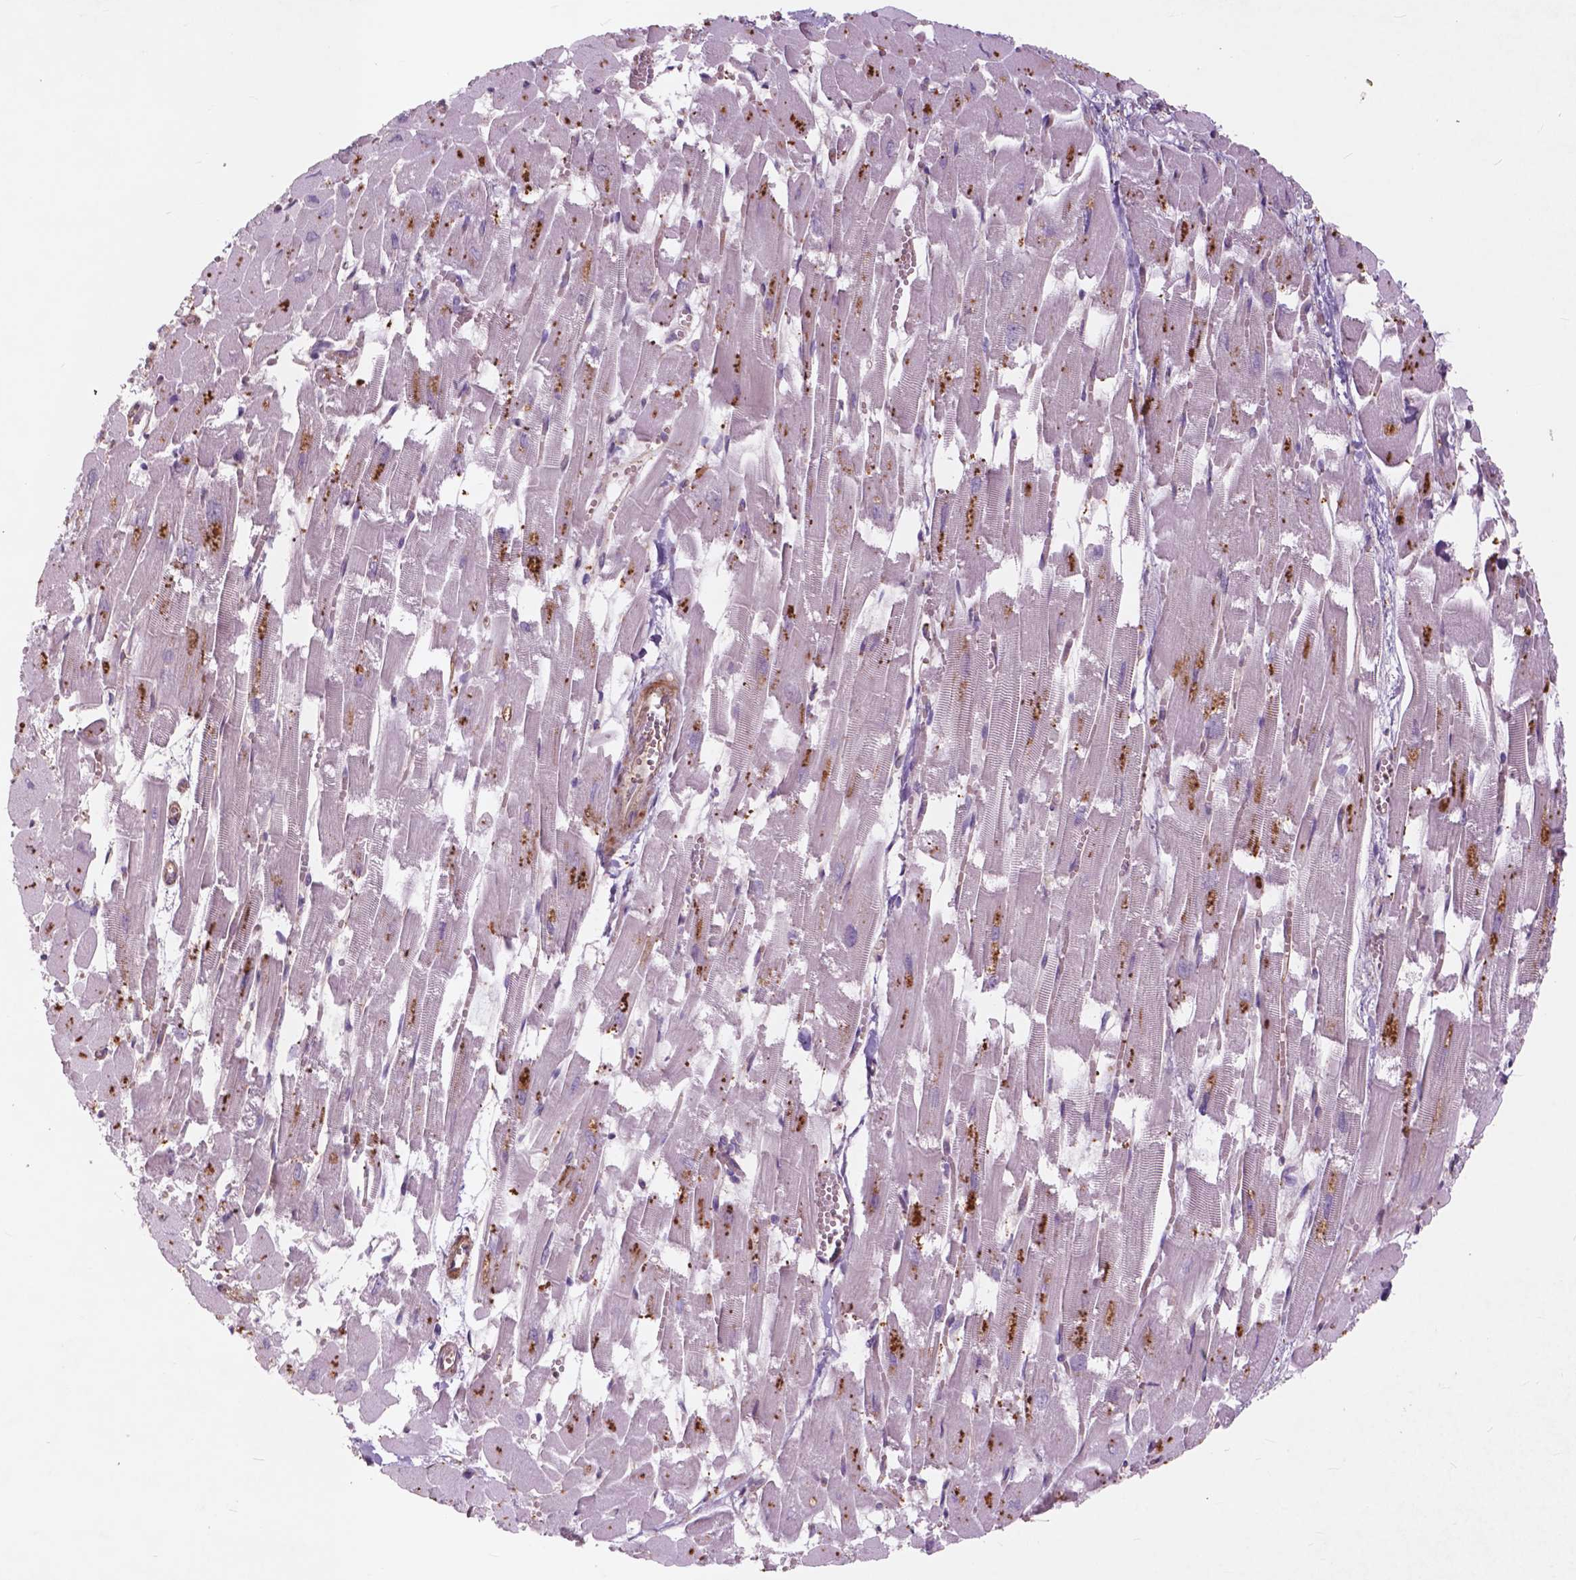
{"staining": {"intensity": "strong", "quantity": "25%-75%", "location": "cytoplasmic/membranous"}, "tissue": "heart muscle", "cell_type": "Cardiomyocytes", "image_type": "normal", "snomed": [{"axis": "morphology", "description": "Normal tissue, NOS"}, {"axis": "topography", "description": "Heart"}], "caption": "Protein expression analysis of normal human heart muscle reveals strong cytoplasmic/membranous staining in about 25%-75% of cardiomyocytes.", "gene": "RFPL4B", "patient": {"sex": "female", "age": 52}}